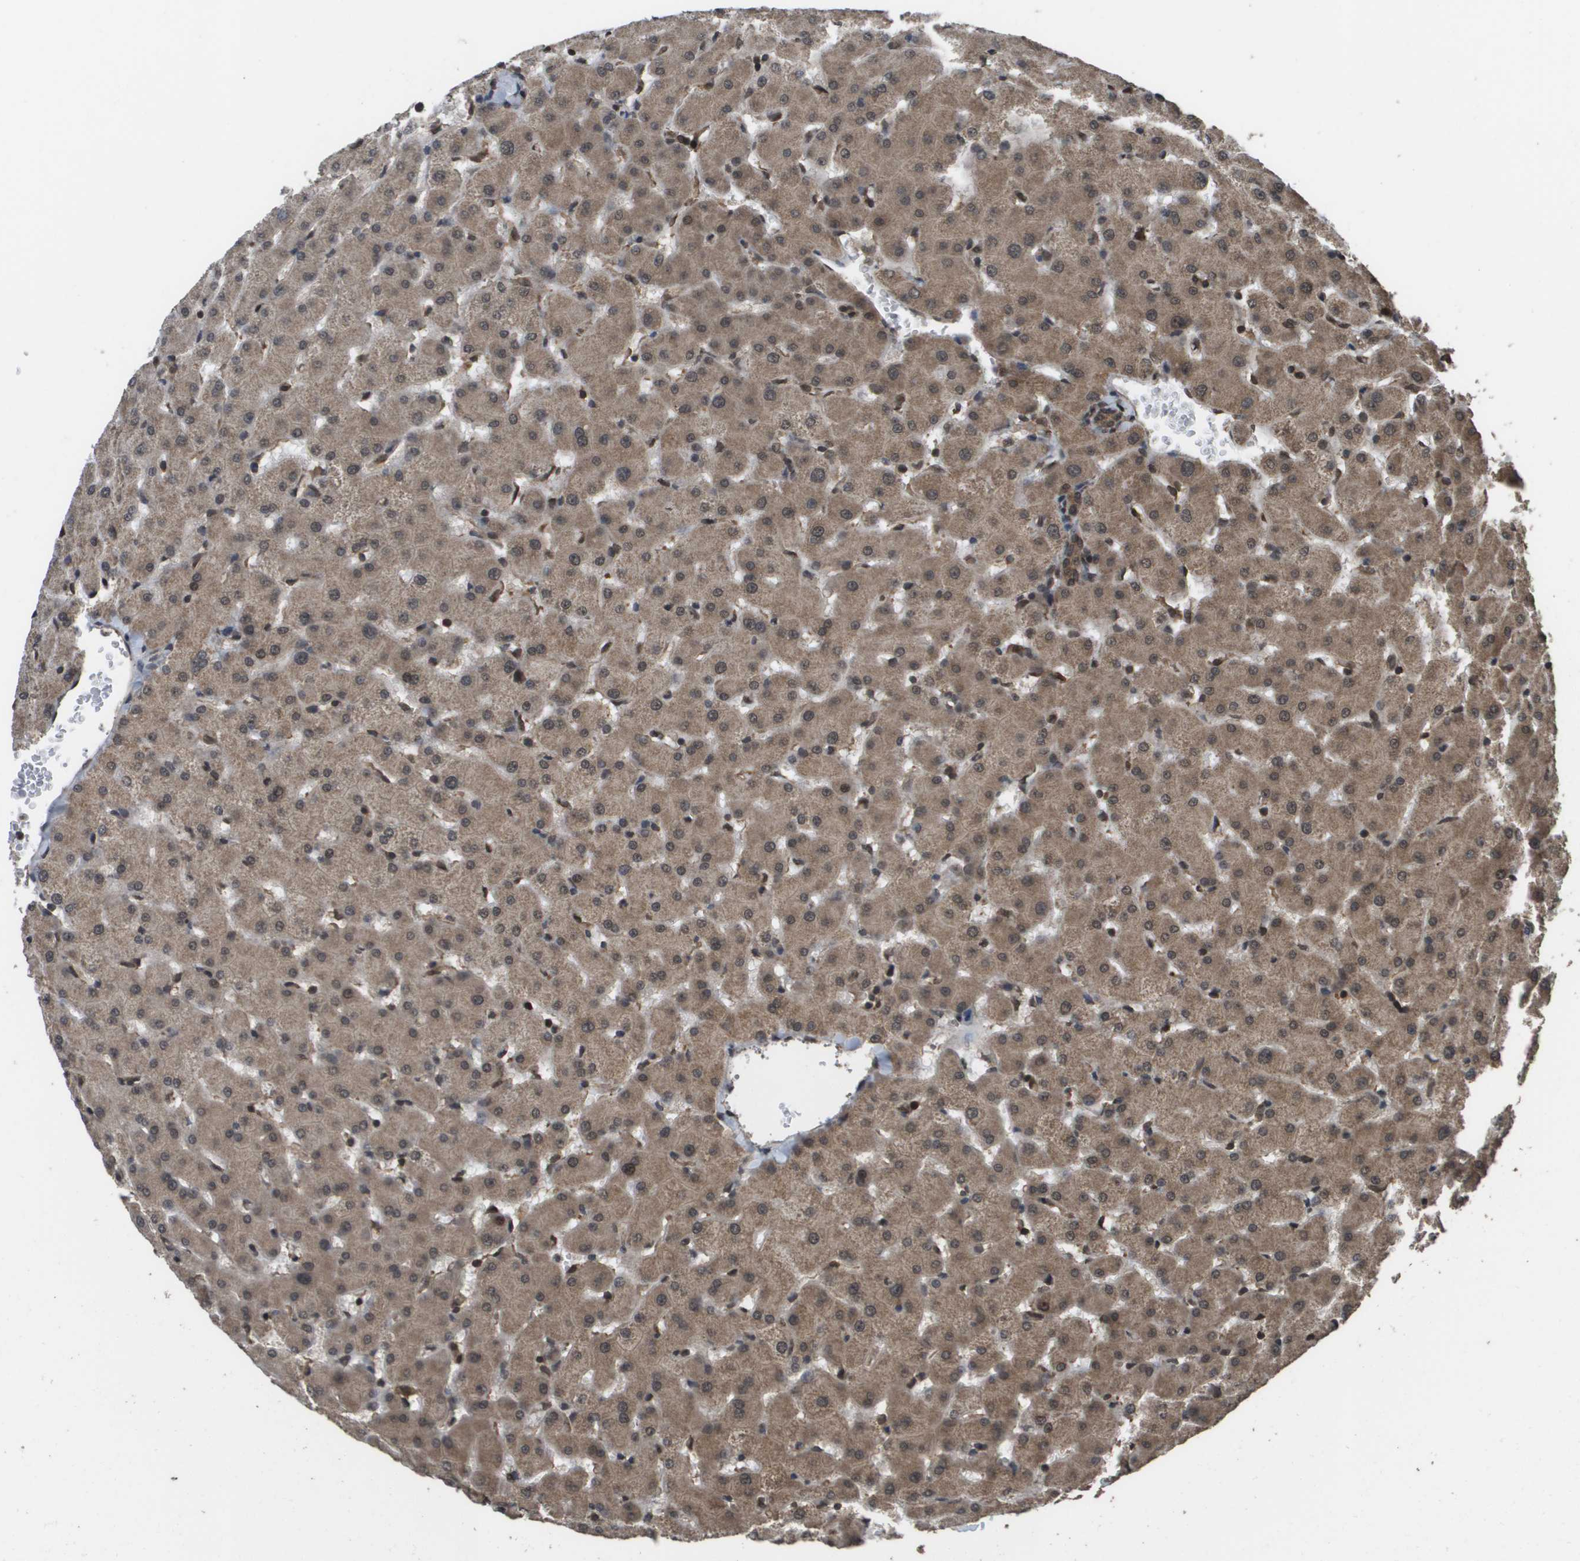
{"staining": {"intensity": "moderate", "quantity": ">75%", "location": "cytoplasmic/membranous,nuclear"}, "tissue": "liver", "cell_type": "Cholangiocytes", "image_type": "normal", "snomed": [{"axis": "morphology", "description": "Normal tissue, NOS"}, {"axis": "topography", "description": "Liver"}], "caption": "Cholangiocytes show medium levels of moderate cytoplasmic/membranous,nuclear expression in about >75% of cells in unremarkable human liver. Ihc stains the protein of interest in brown and the nuclei are stained blue.", "gene": "AXIN2", "patient": {"sex": "female", "age": 63}}